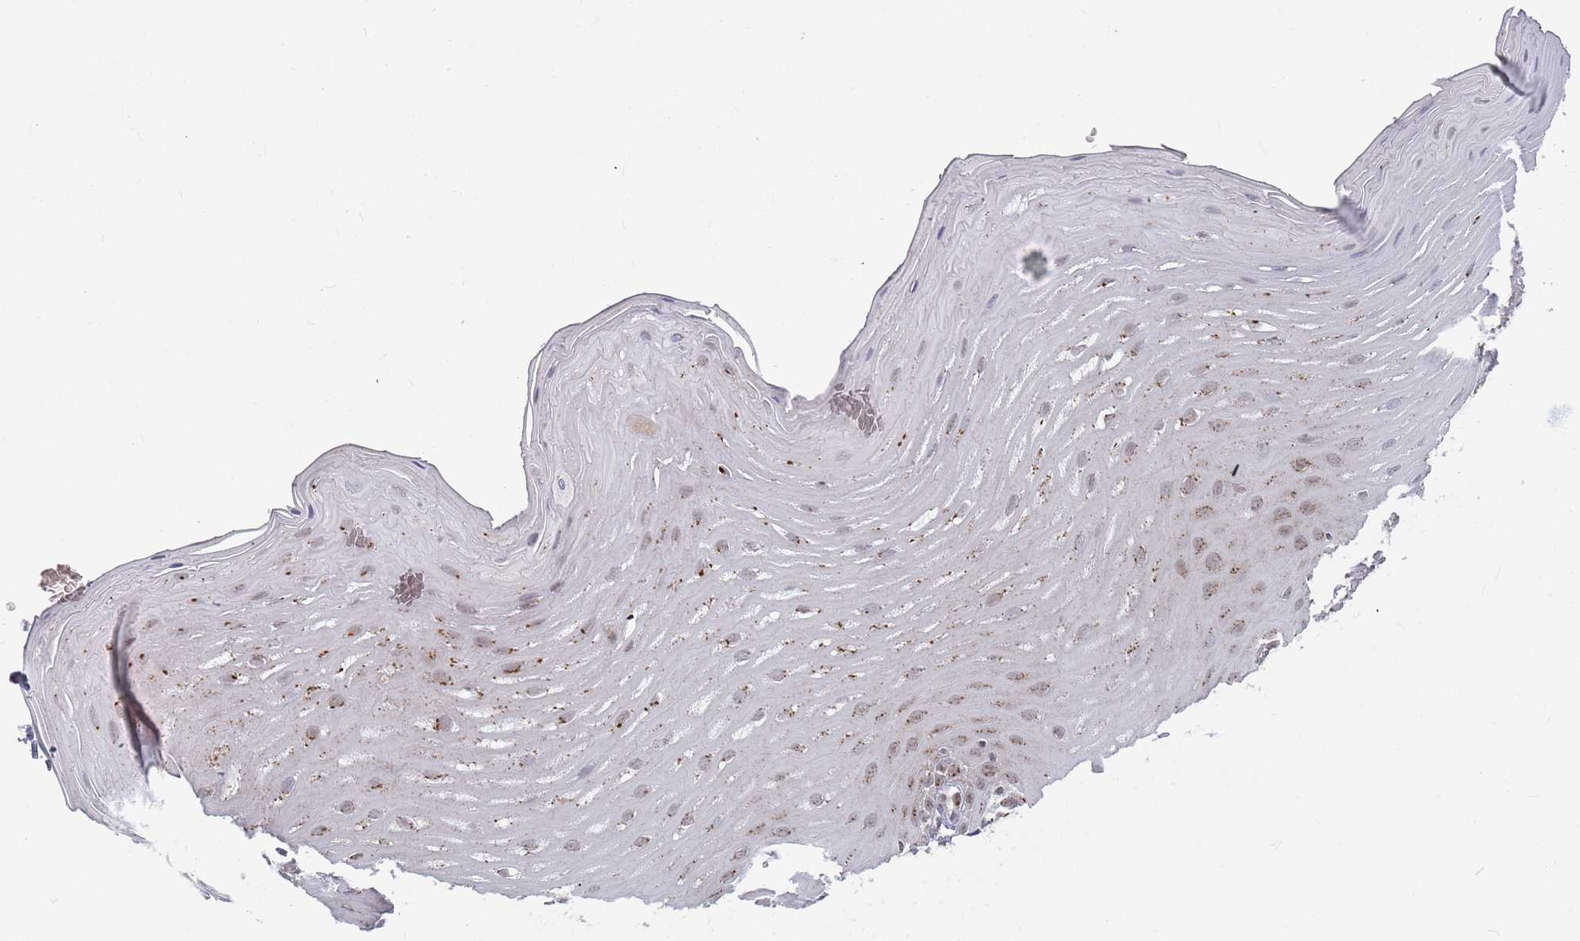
{"staining": {"intensity": "moderate", "quantity": ">75%", "location": "cytoplasmic/membranous"}, "tissue": "oral mucosa", "cell_type": "Squamous epithelial cells", "image_type": "normal", "snomed": [{"axis": "morphology", "description": "Normal tissue, NOS"}, {"axis": "topography", "description": "Oral tissue"}], "caption": "Protein analysis of benign oral mucosa displays moderate cytoplasmic/membranous positivity in approximately >75% of squamous epithelial cells. (DAB = brown stain, brightfield microscopy at high magnification).", "gene": "FMO4", "patient": {"sex": "female", "age": 39}}